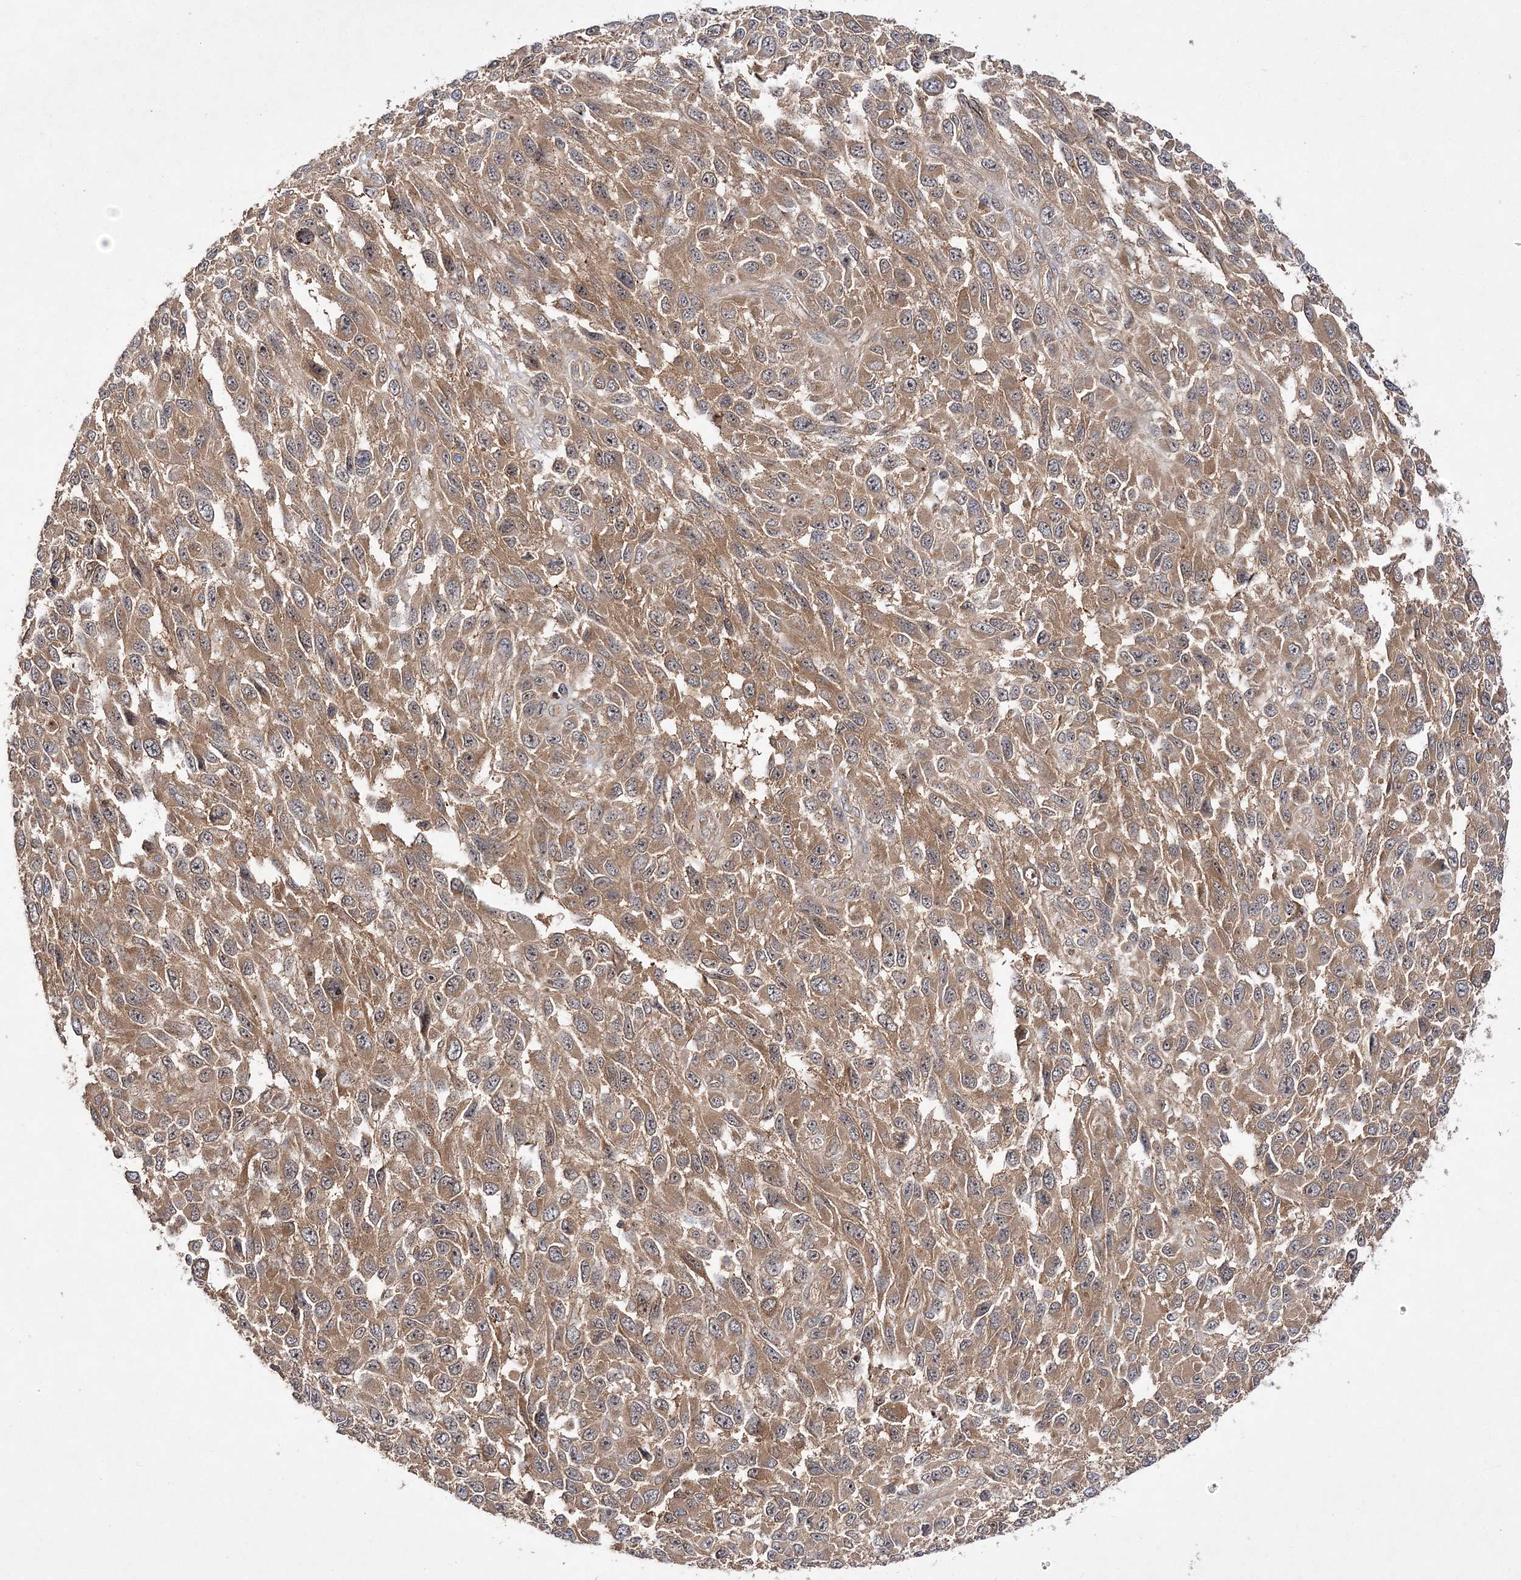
{"staining": {"intensity": "moderate", "quantity": ">75%", "location": "cytoplasmic/membranous"}, "tissue": "melanoma", "cell_type": "Tumor cells", "image_type": "cancer", "snomed": [{"axis": "morphology", "description": "Malignant melanoma, NOS"}, {"axis": "topography", "description": "Skin"}], "caption": "Immunohistochemical staining of malignant melanoma exhibits medium levels of moderate cytoplasmic/membranous staining in approximately >75% of tumor cells.", "gene": "TMEM9B", "patient": {"sex": "female", "age": 96}}